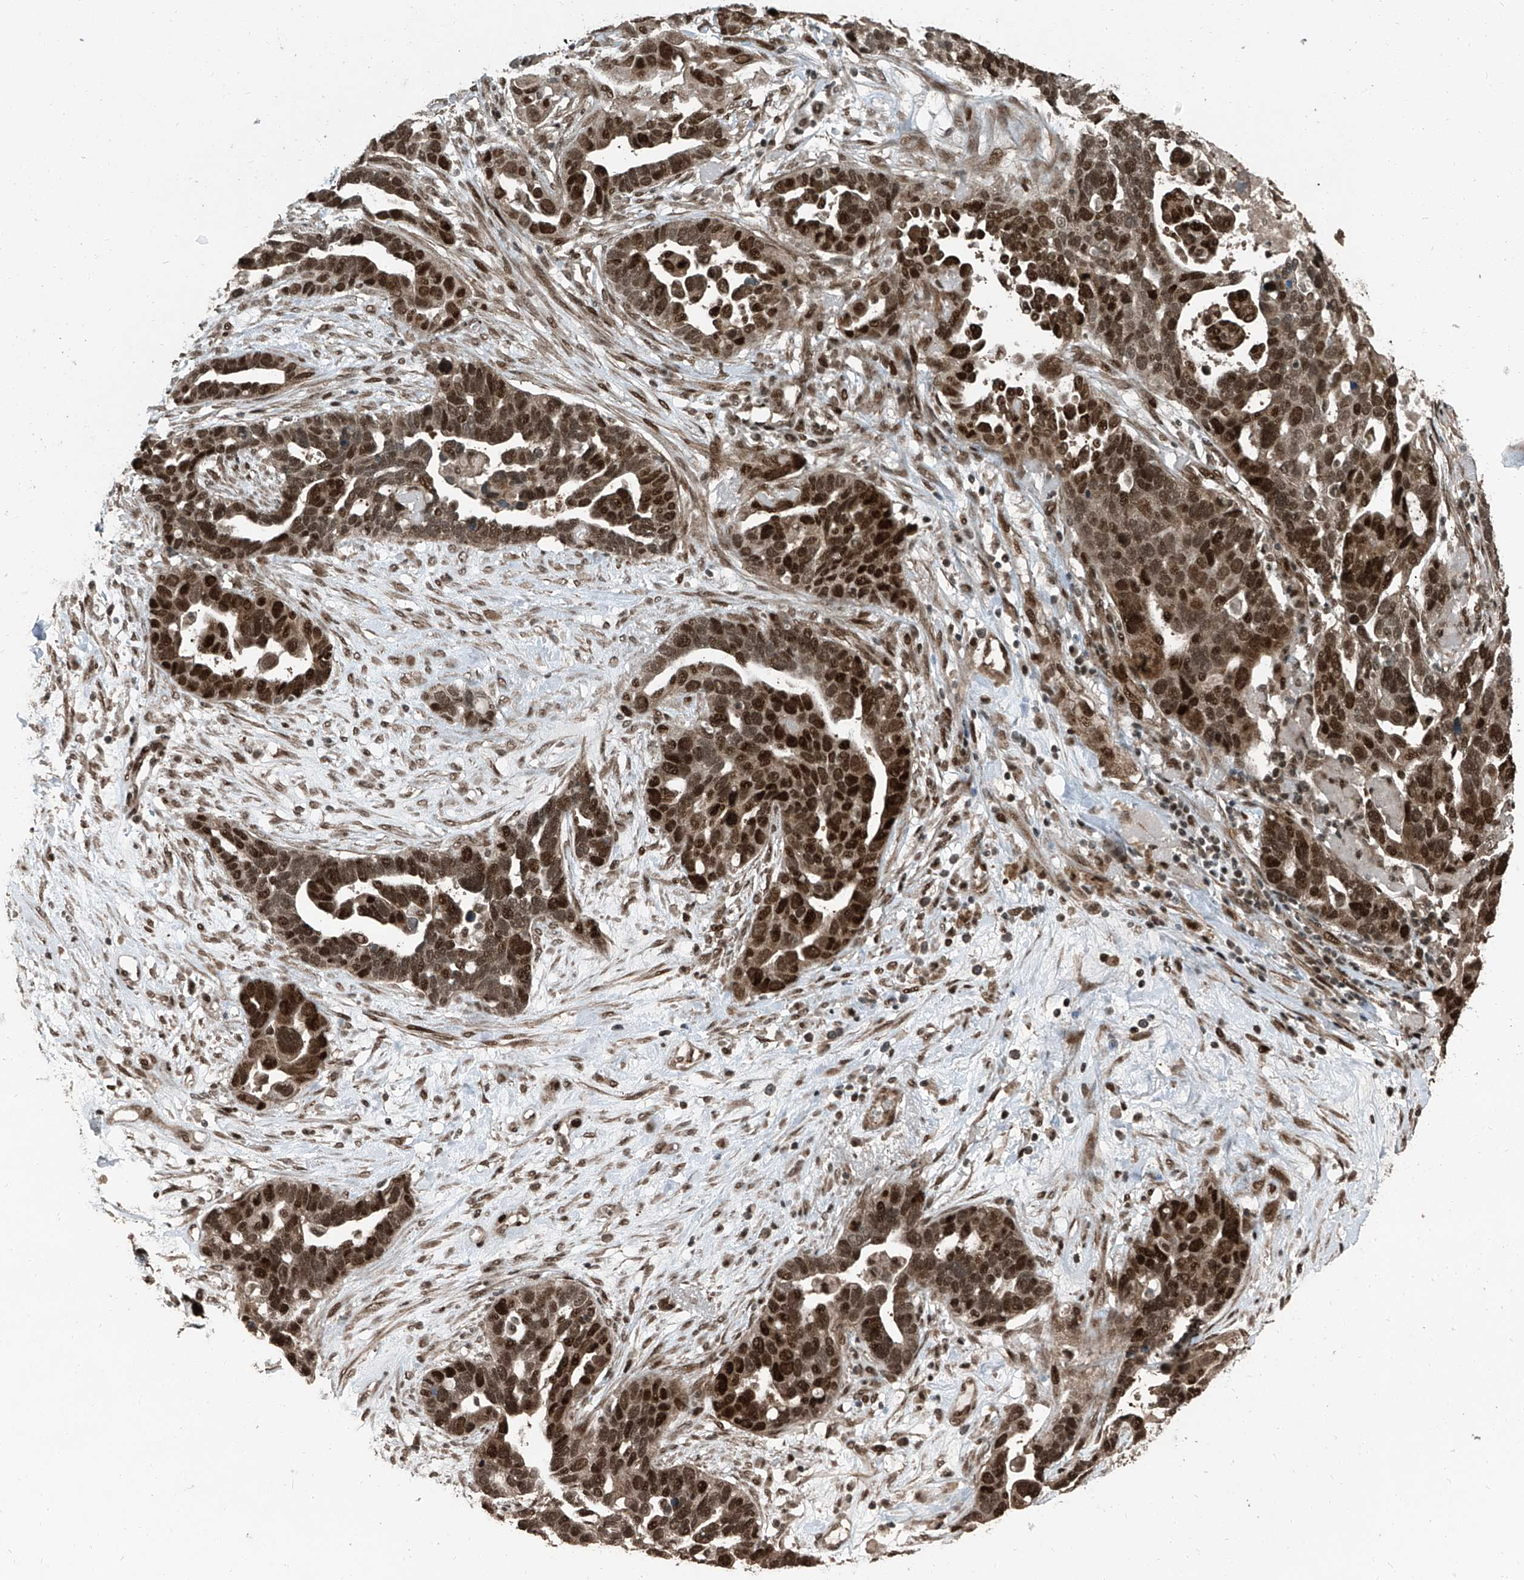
{"staining": {"intensity": "strong", "quantity": ">75%", "location": "nuclear"}, "tissue": "ovarian cancer", "cell_type": "Tumor cells", "image_type": "cancer", "snomed": [{"axis": "morphology", "description": "Cystadenocarcinoma, serous, NOS"}, {"axis": "topography", "description": "Ovary"}], "caption": "Tumor cells exhibit high levels of strong nuclear positivity in approximately >75% of cells in ovarian serous cystadenocarcinoma.", "gene": "ZNF570", "patient": {"sex": "female", "age": 54}}